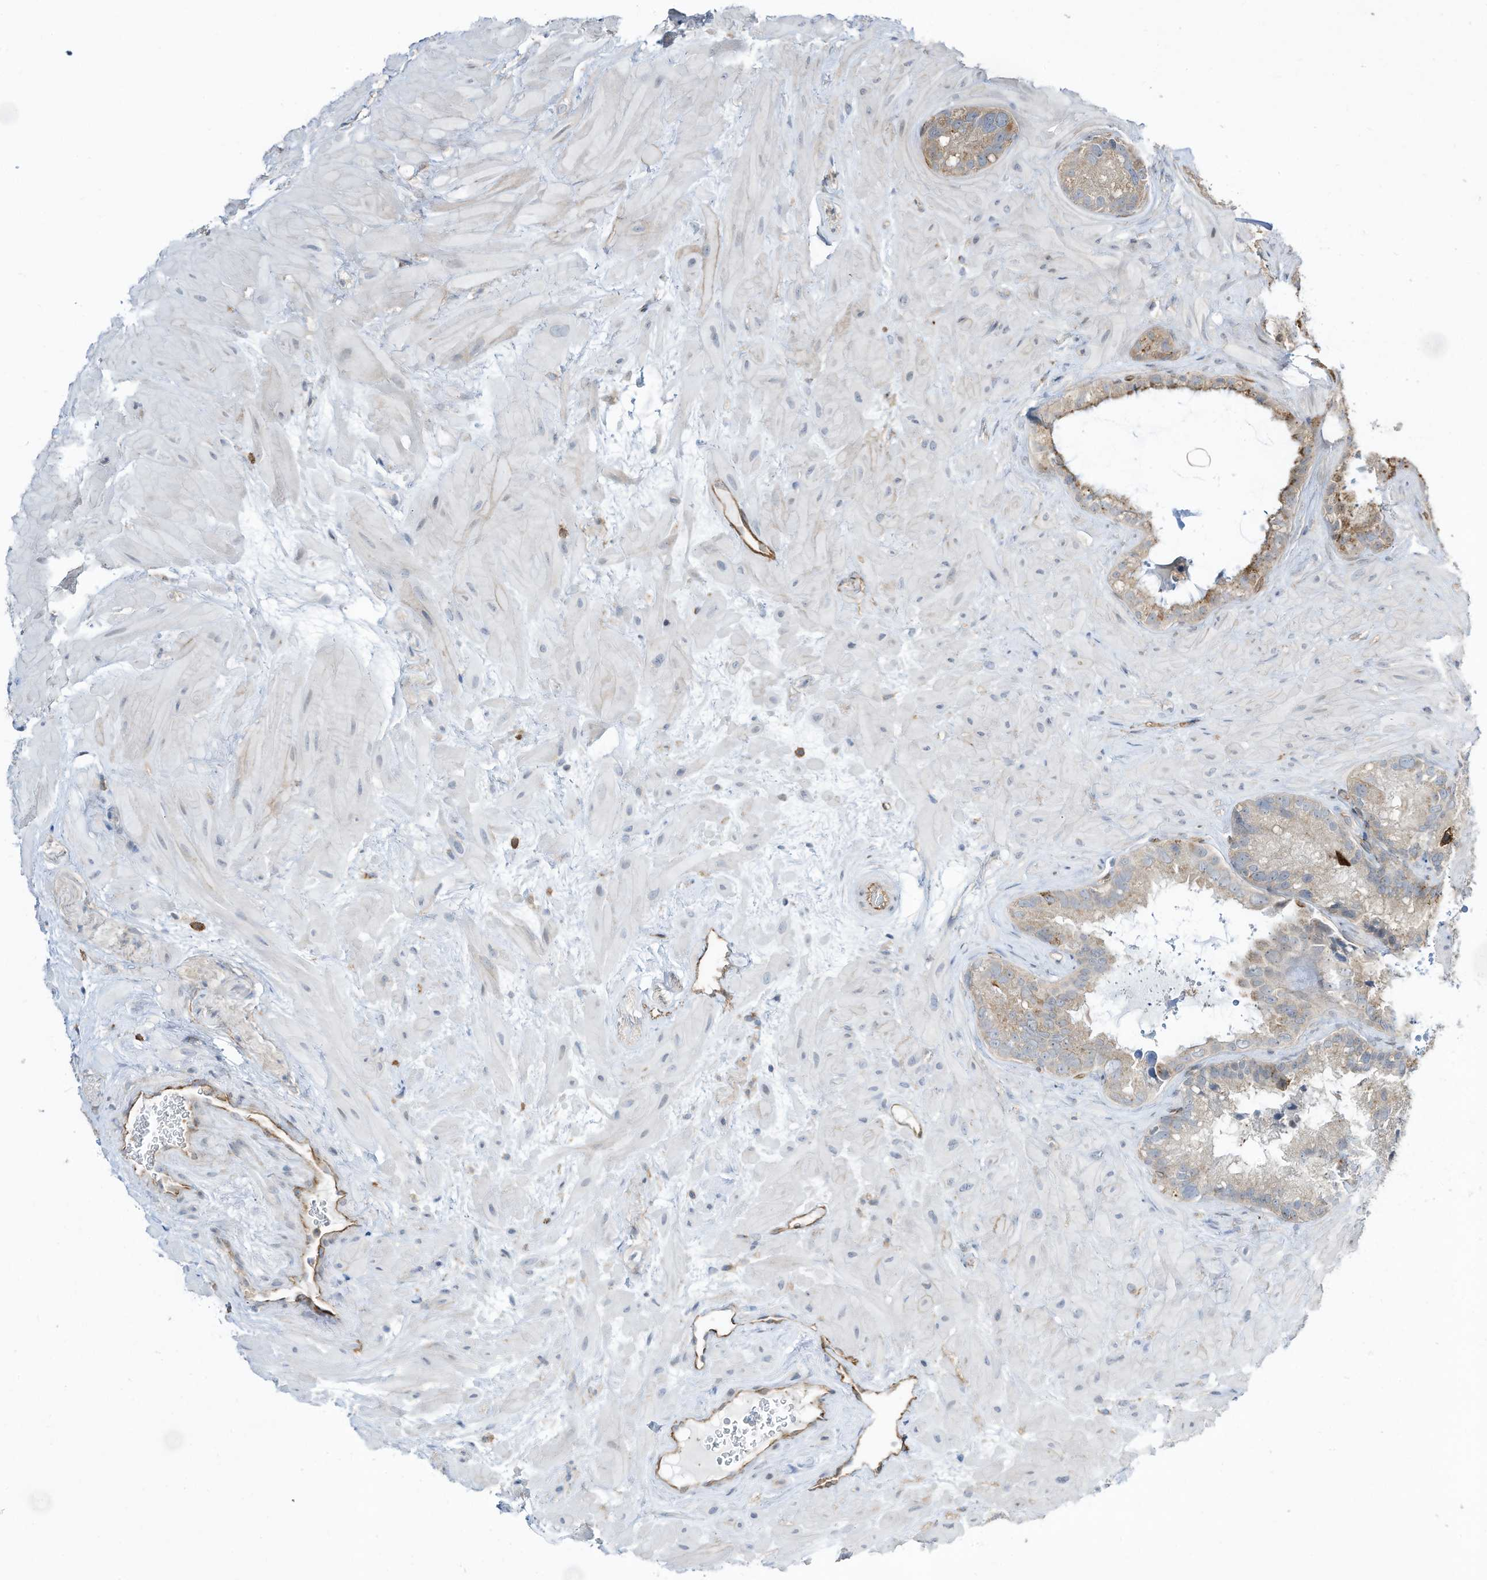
{"staining": {"intensity": "weak", "quantity": "25%-75%", "location": "cytoplasmic/membranous"}, "tissue": "seminal vesicle", "cell_type": "Glandular cells", "image_type": "normal", "snomed": [{"axis": "morphology", "description": "Normal tissue, NOS"}, {"axis": "topography", "description": "Prostate"}, {"axis": "topography", "description": "Seminal veicle"}], "caption": "A brown stain highlights weak cytoplasmic/membranous staining of a protein in glandular cells of normal seminal vesicle.", "gene": "DZIP3", "patient": {"sex": "male", "age": 68}}